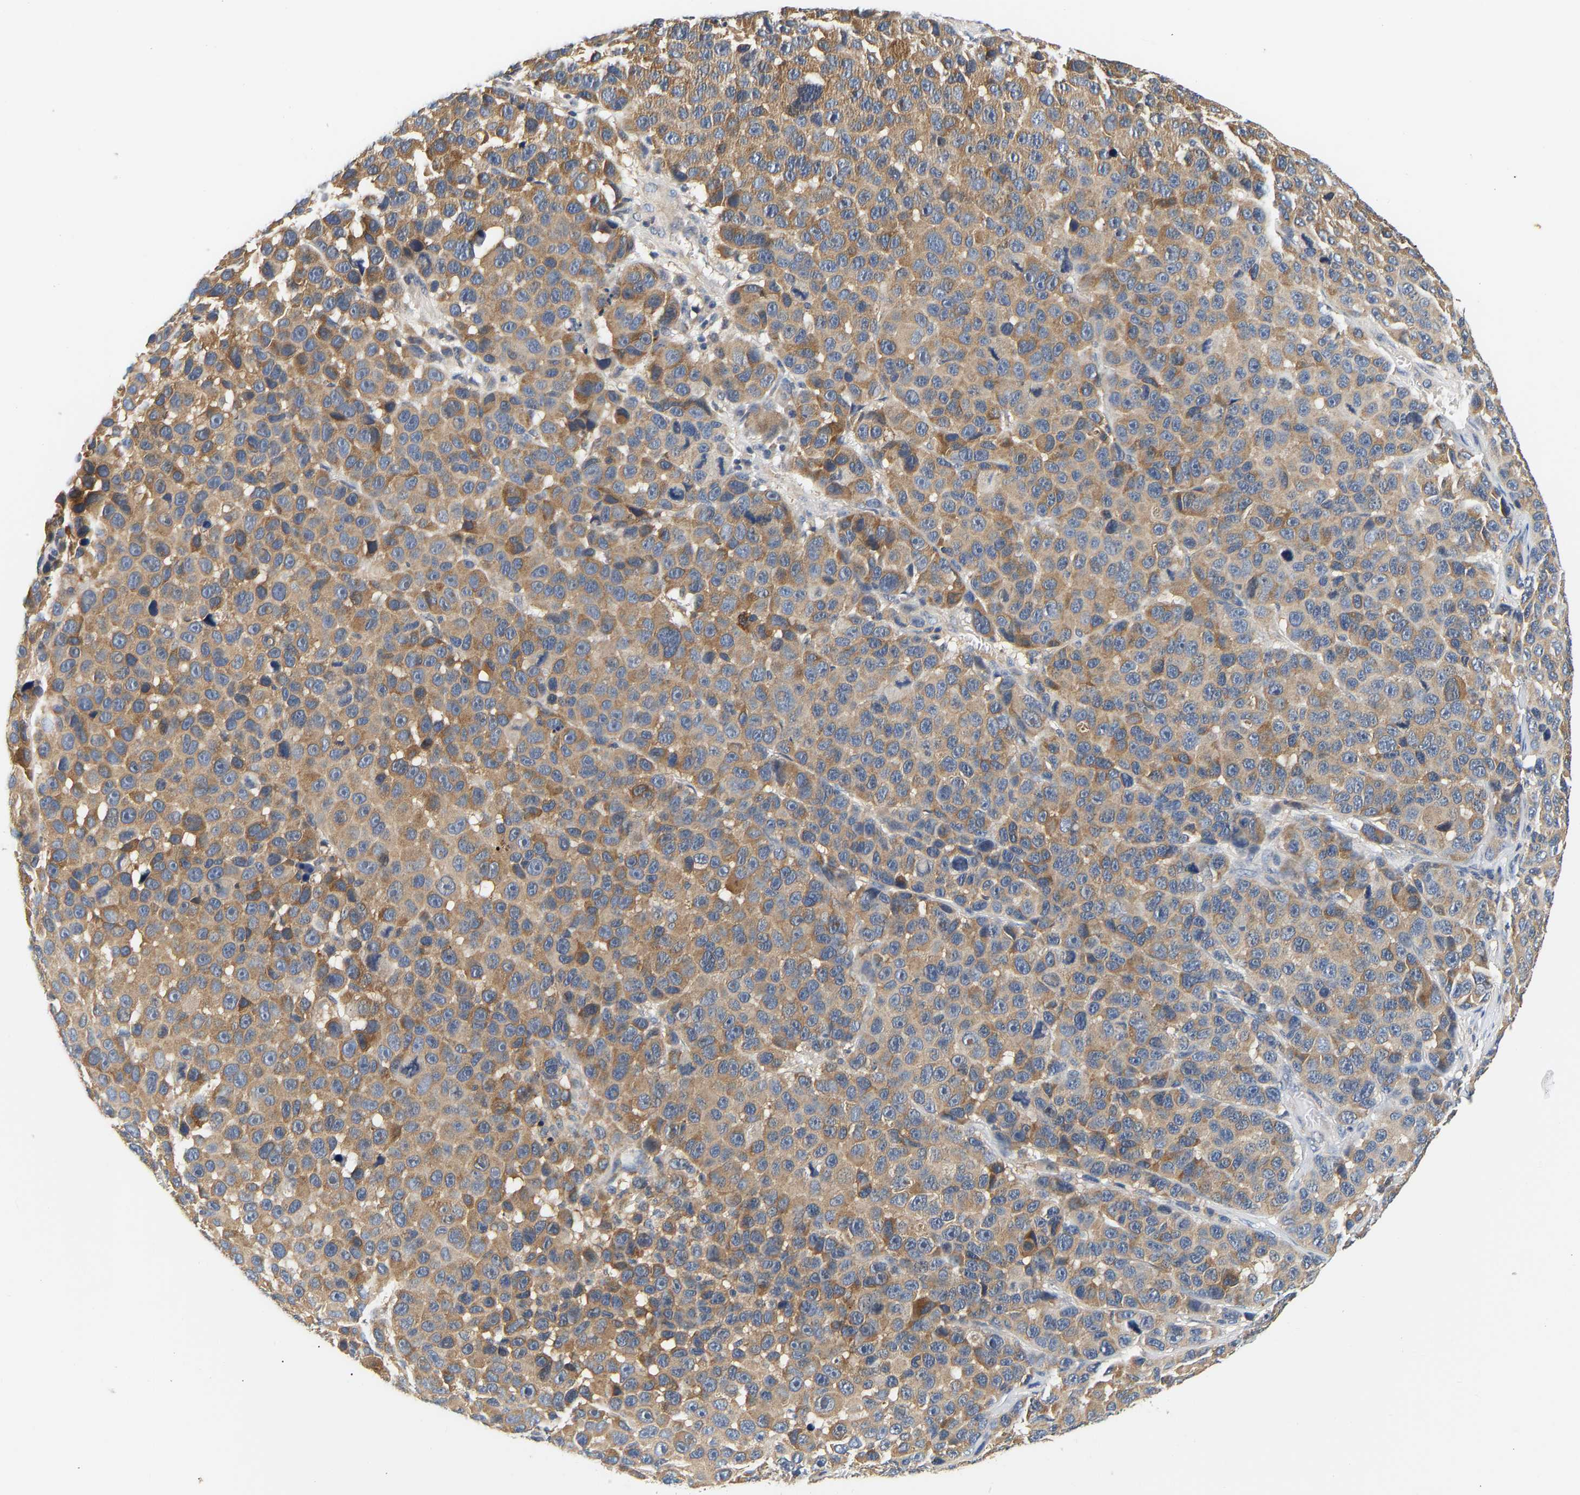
{"staining": {"intensity": "moderate", "quantity": ">75%", "location": "cytoplasmic/membranous"}, "tissue": "melanoma", "cell_type": "Tumor cells", "image_type": "cancer", "snomed": [{"axis": "morphology", "description": "Malignant melanoma, NOS"}, {"axis": "topography", "description": "Skin"}], "caption": "This is a photomicrograph of immunohistochemistry staining of melanoma, which shows moderate expression in the cytoplasmic/membranous of tumor cells.", "gene": "PPID", "patient": {"sex": "male", "age": 53}}